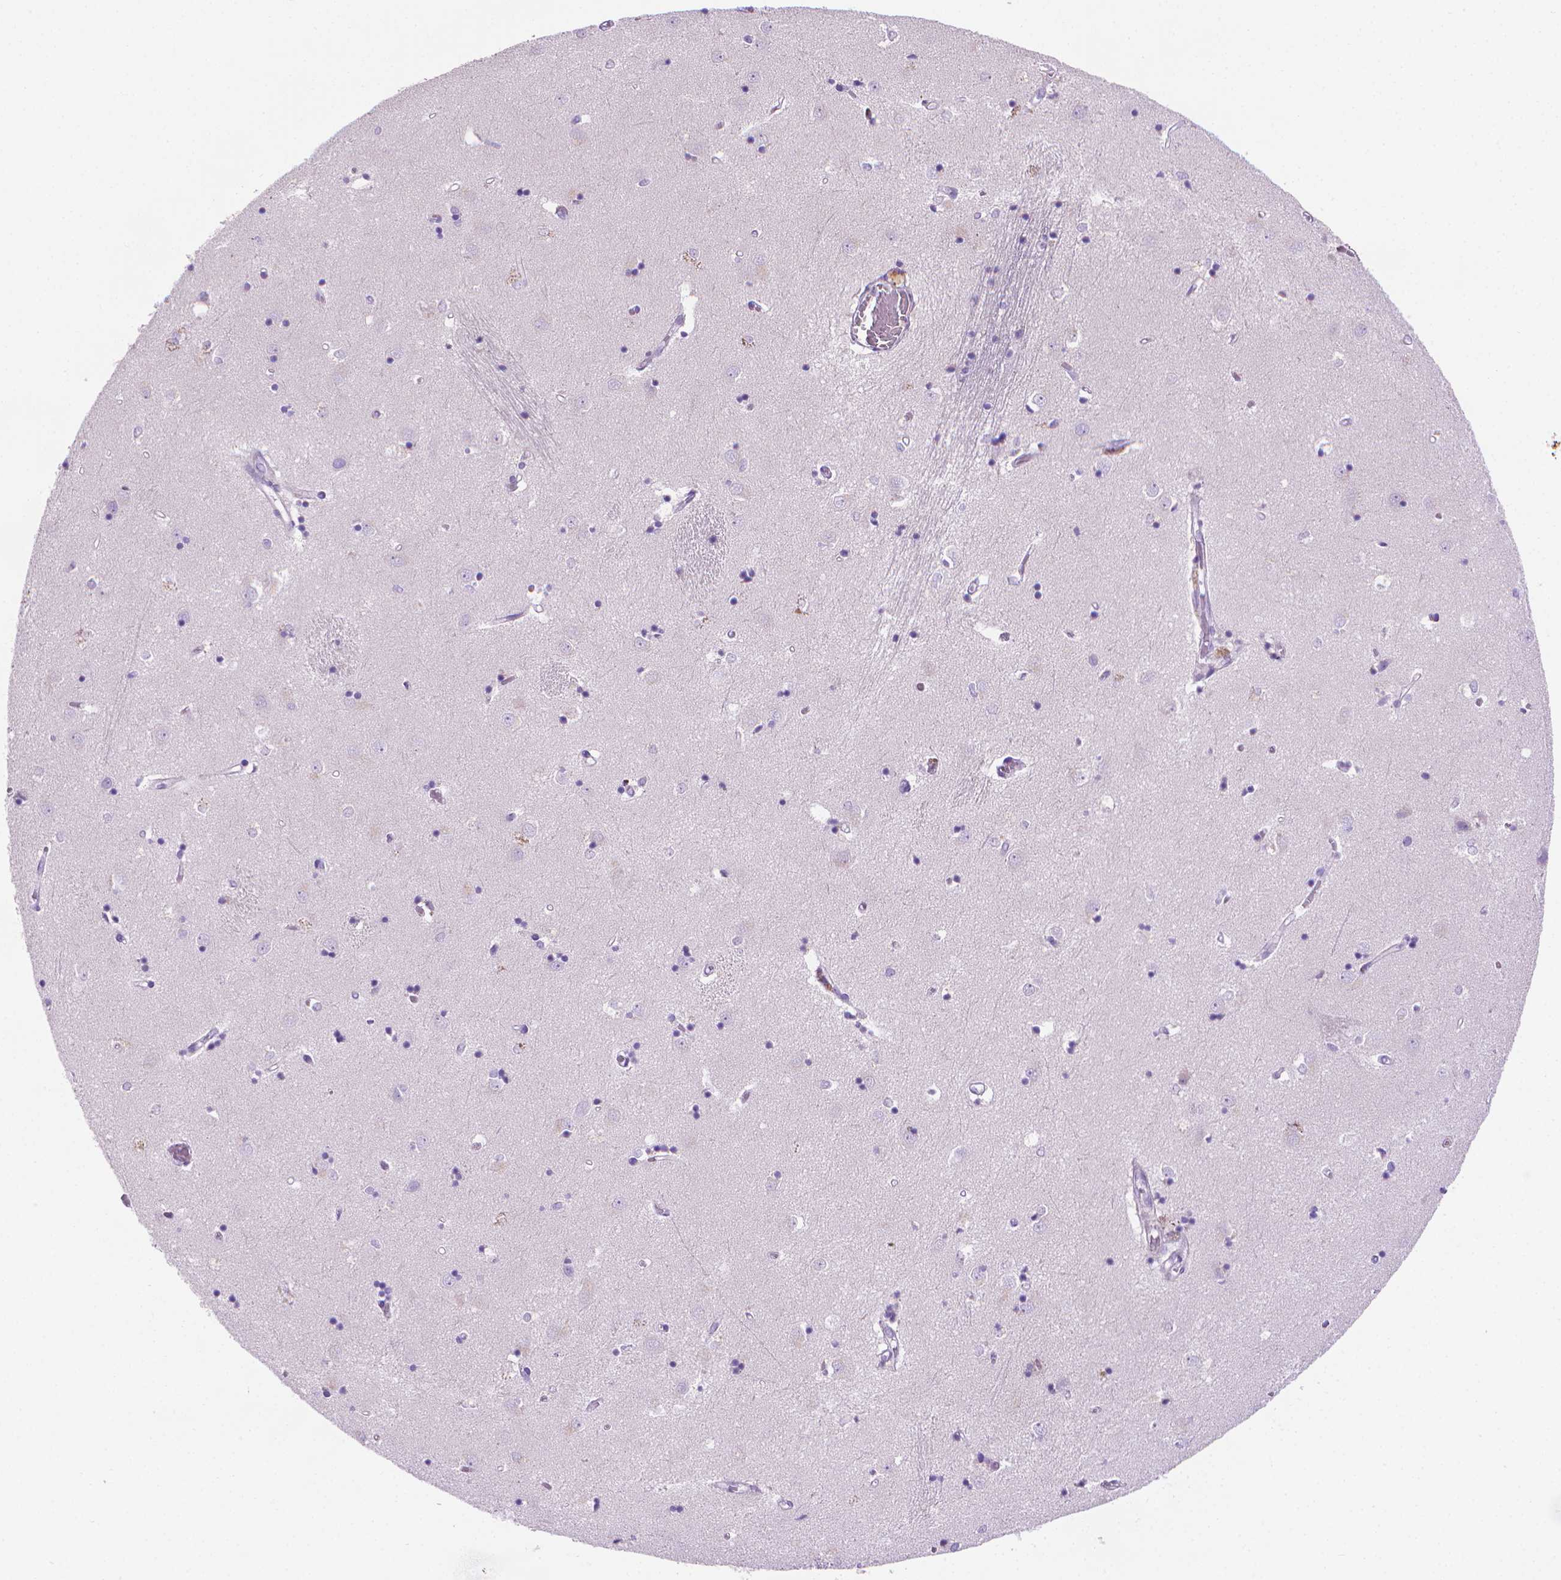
{"staining": {"intensity": "negative", "quantity": "none", "location": "none"}, "tissue": "caudate", "cell_type": "Glial cells", "image_type": "normal", "snomed": [{"axis": "morphology", "description": "Normal tissue, NOS"}, {"axis": "topography", "description": "Lateral ventricle wall"}], "caption": "IHC histopathology image of benign caudate: human caudate stained with DAB displays no significant protein staining in glial cells.", "gene": "FASN", "patient": {"sex": "male", "age": 54}}